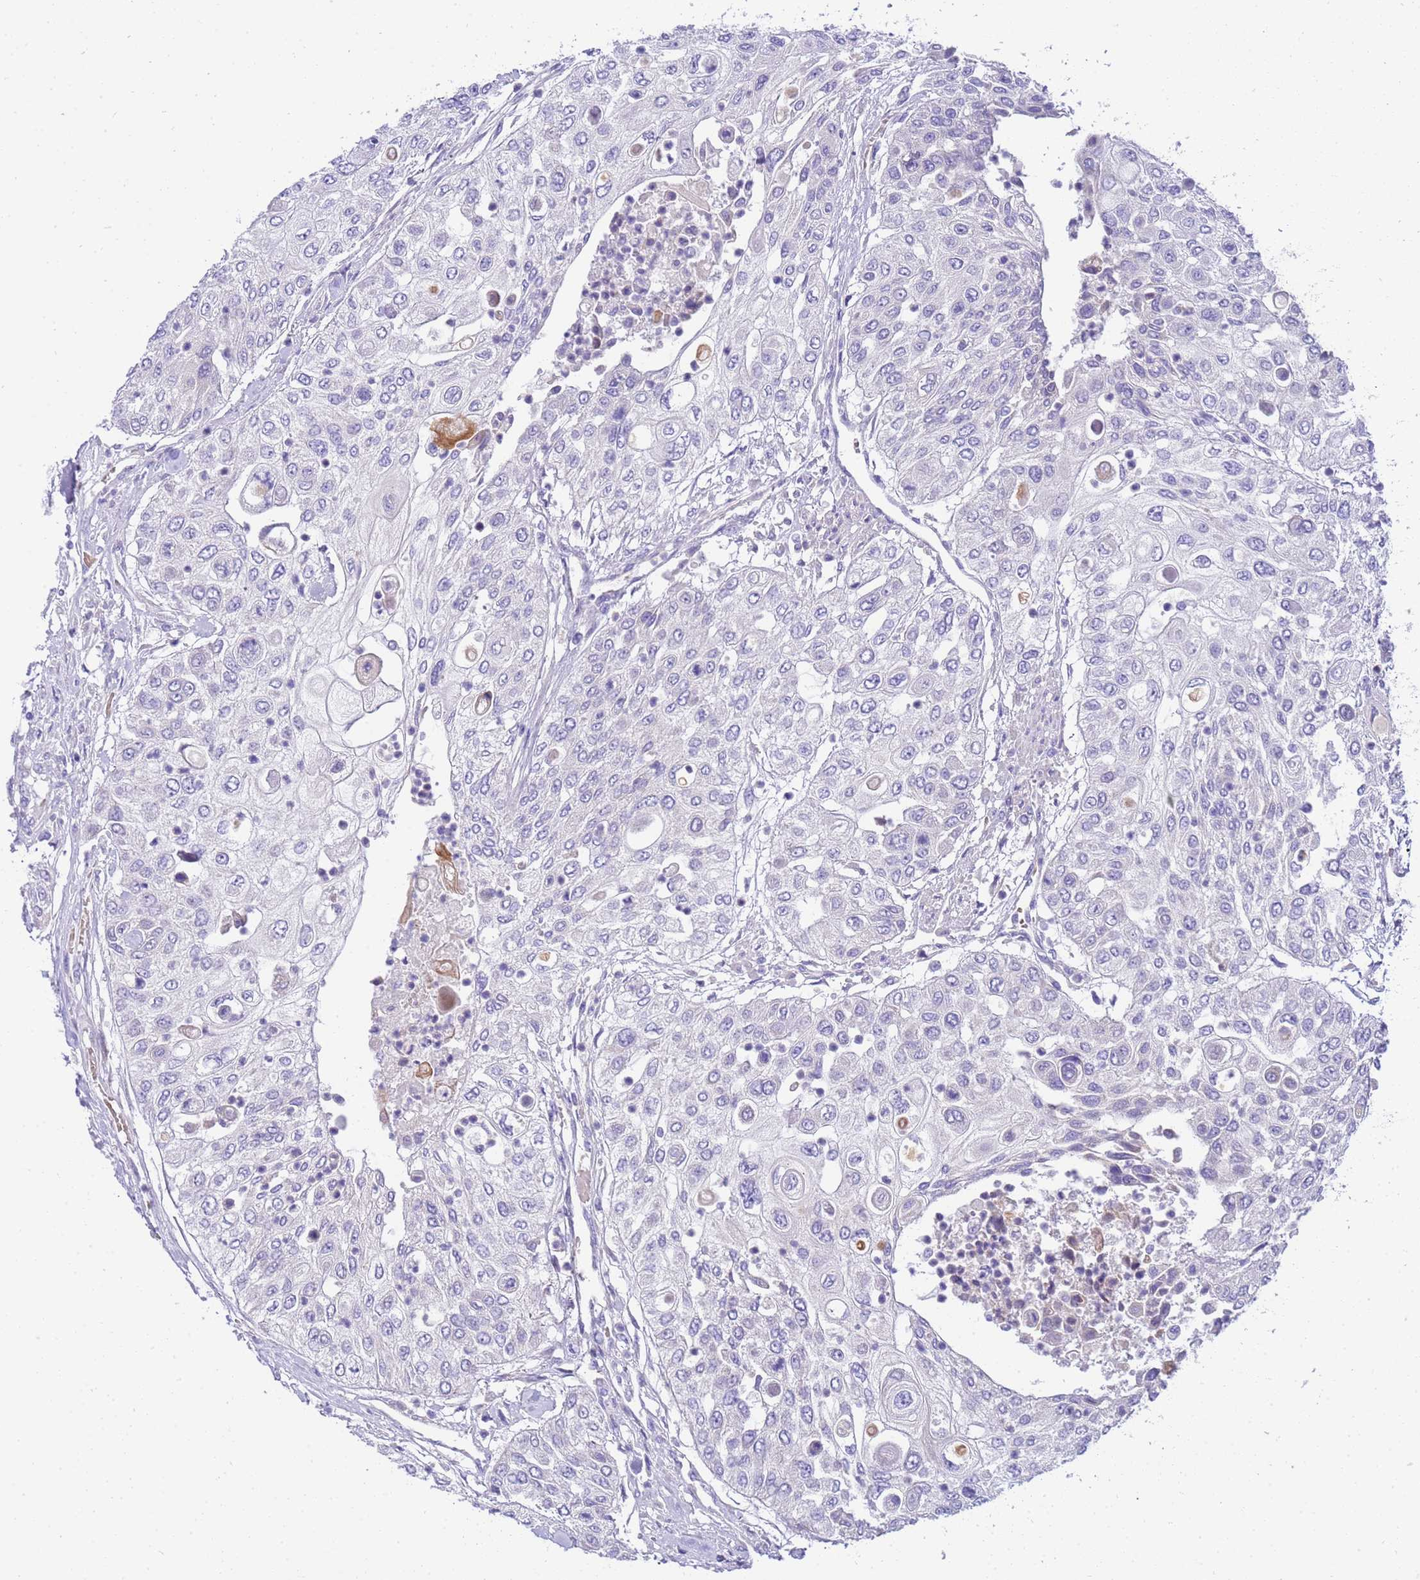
{"staining": {"intensity": "negative", "quantity": "none", "location": "none"}, "tissue": "urothelial cancer", "cell_type": "Tumor cells", "image_type": "cancer", "snomed": [{"axis": "morphology", "description": "Urothelial carcinoma, High grade"}, {"axis": "topography", "description": "Urinary bladder"}], "caption": "Immunohistochemical staining of urothelial carcinoma (high-grade) reveals no significant positivity in tumor cells.", "gene": "RIPPLY2", "patient": {"sex": "female", "age": 79}}